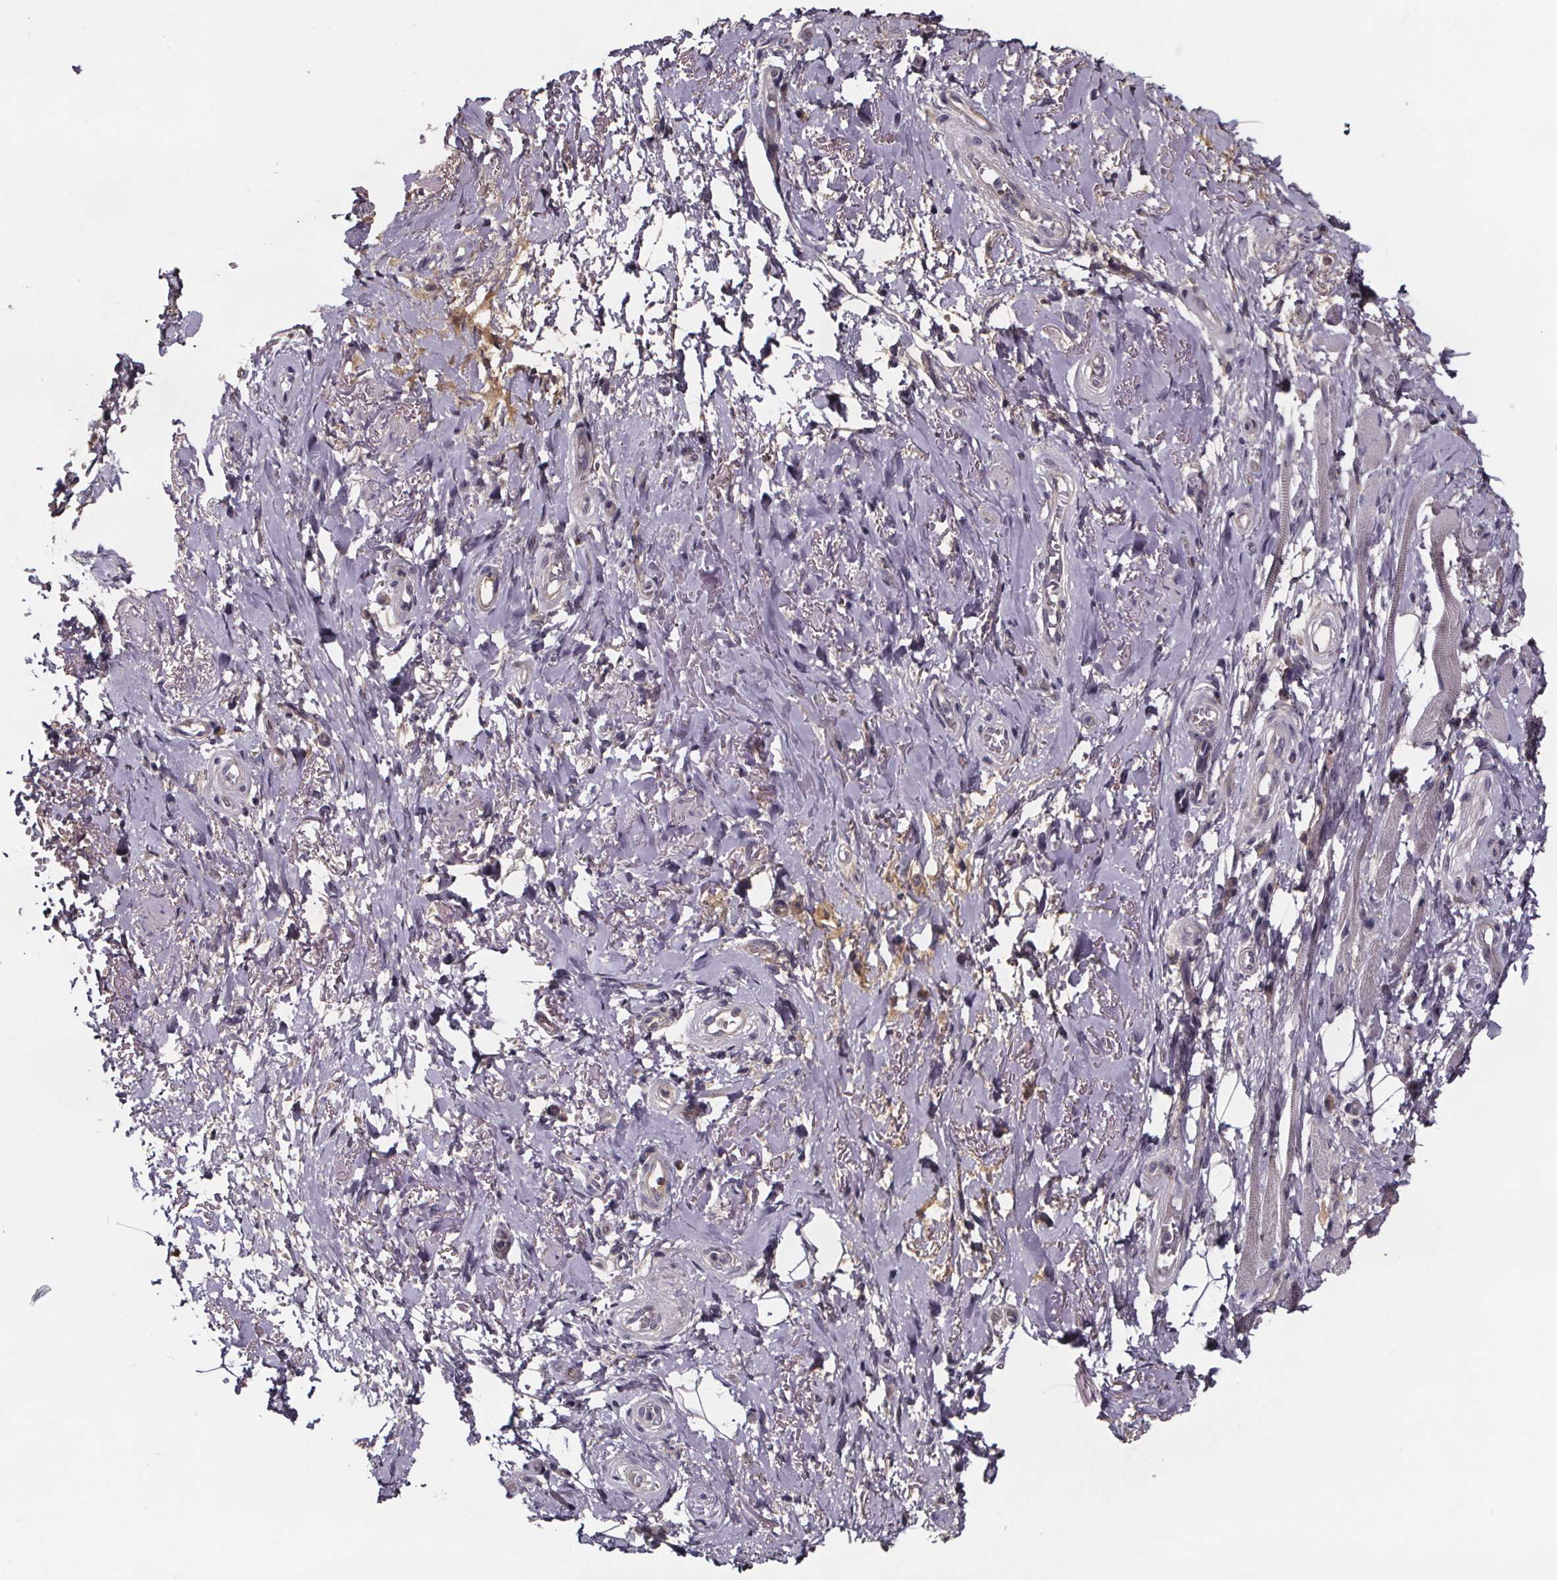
{"staining": {"intensity": "negative", "quantity": "none", "location": "none"}, "tissue": "adipose tissue", "cell_type": "Adipocytes", "image_type": "normal", "snomed": [{"axis": "morphology", "description": "Normal tissue, NOS"}, {"axis": "topography", "description": "Anal"}, {"axis": "topography", "description": "Peripheral nerve tissue"}], "caption": "Immunohistochemistry (IHC) of normal human adipose tissue exhibits no staining in adipocytes.", "gene": "NPHP4", "patient": {"sex": "male", "age": 53}}